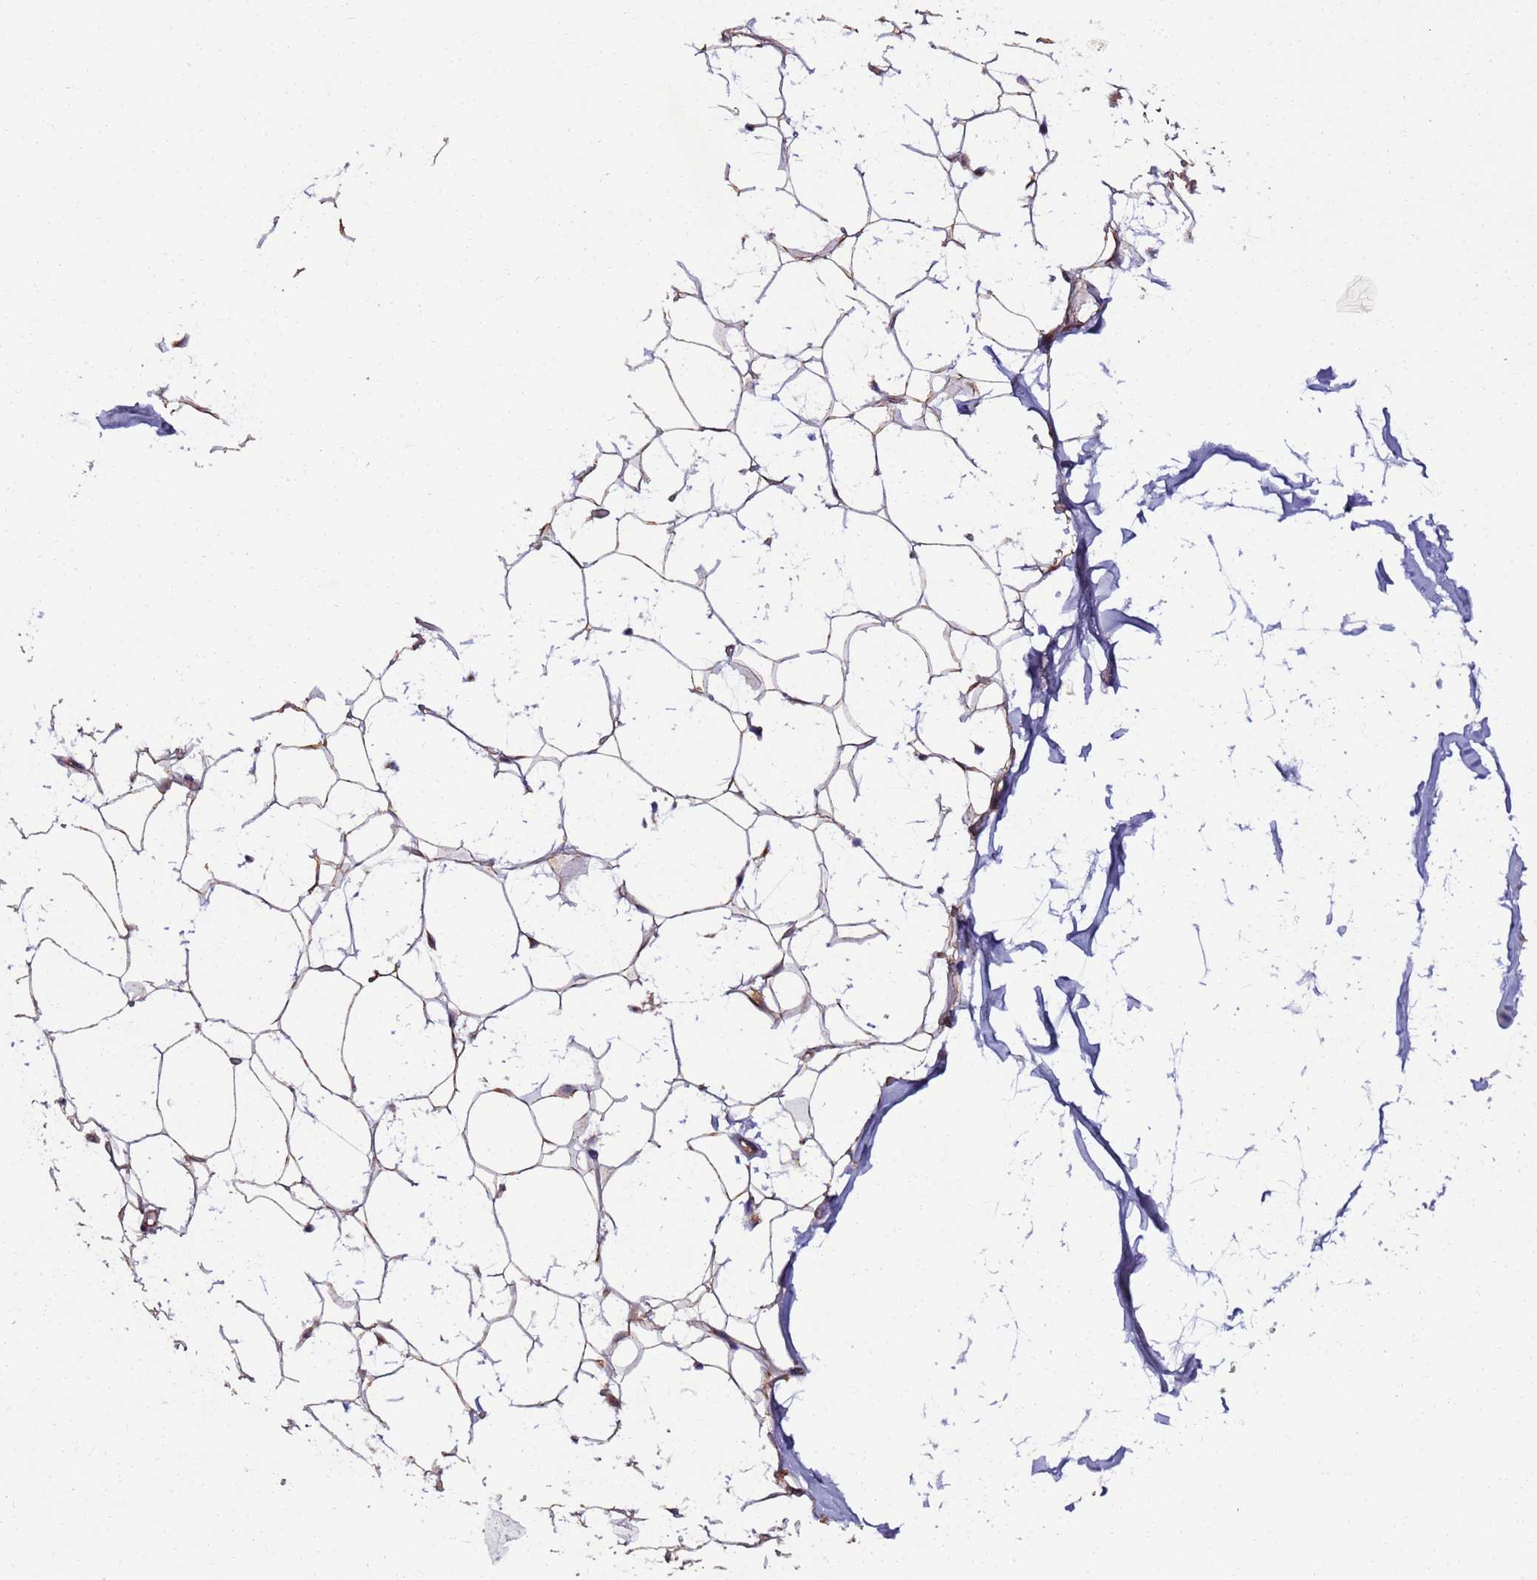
{"staining": {"intensity": "weak", "quantity": ">75%", "location": "cytoplasmic/membranous"}, "tissue": "adipose tissue", "cell_type": "Adipocytes", "image_type": "normal", "snomed": [{"axis": "morphology", "description": "Normal tissue, NOS"}, {"axis": "topography", "description": "Breast"}], "caption": "High-magnification brightfield microscopy of benign adipose tissue stained with DAB (brown) and counterstained with hematoxylin (blue). adipocytes exhibit weak cytoplasmic/membranous staining is seen in about>75% of cells.", "gene": "RAPGEF3", "patient": {"sex": "female", "age": 26}}